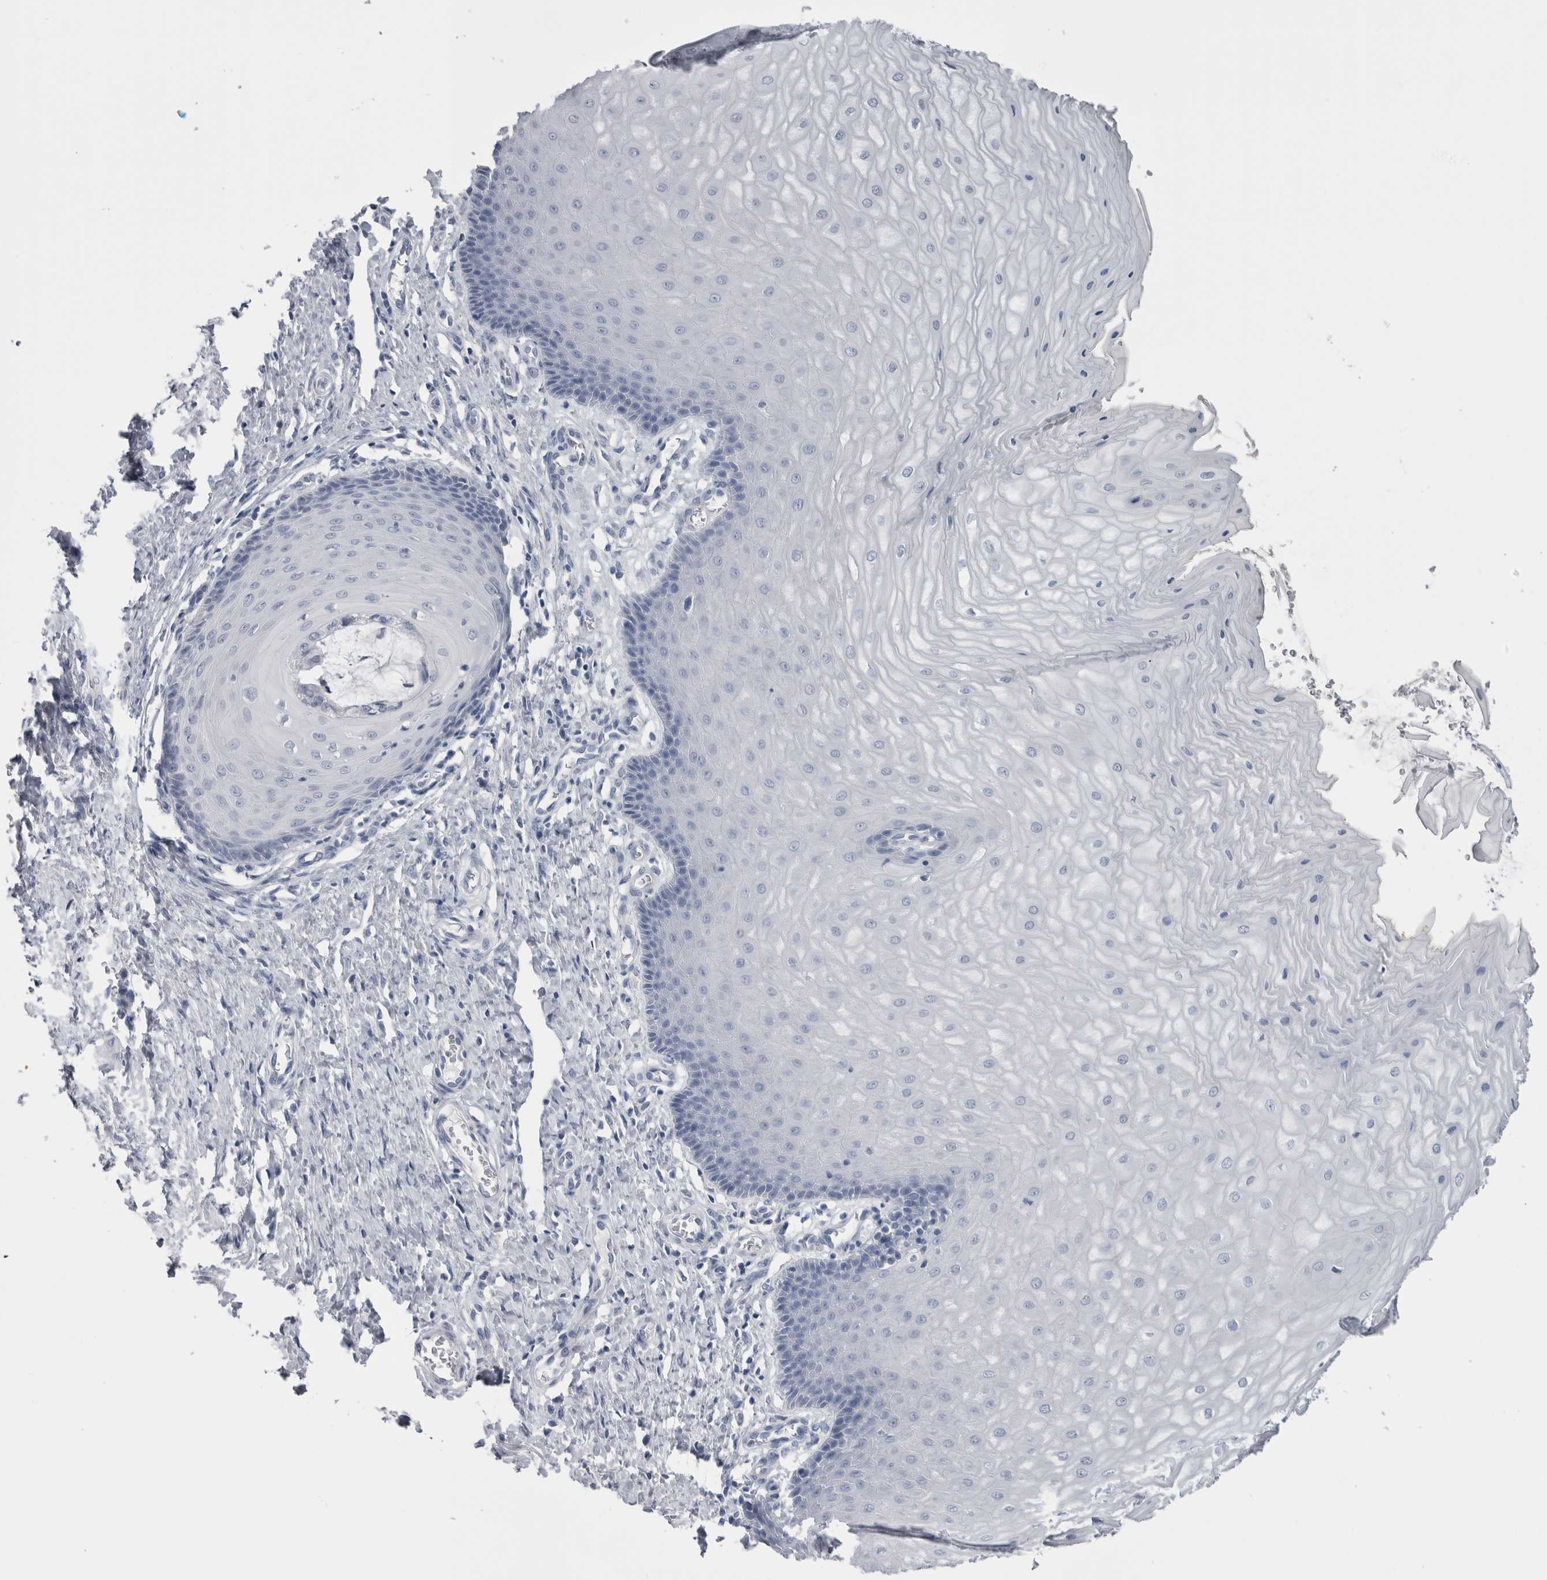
{"staining": {"intensity": "negative", "quantity": "none", "location": "none"}, "tissue": "cervix", "cell_type": "Glandular cells", "image_type": "normal", "snomed": [{"axis": "morphology", "description": "Normal tissue, NOS"}, {"axis": "topography", "description": "Cervix"}], "caption": "The image demonstrates no significant expression in glandular cells of cervix.", "gene": "MSMB", "patient": {"sex": "female", "age": 55}}